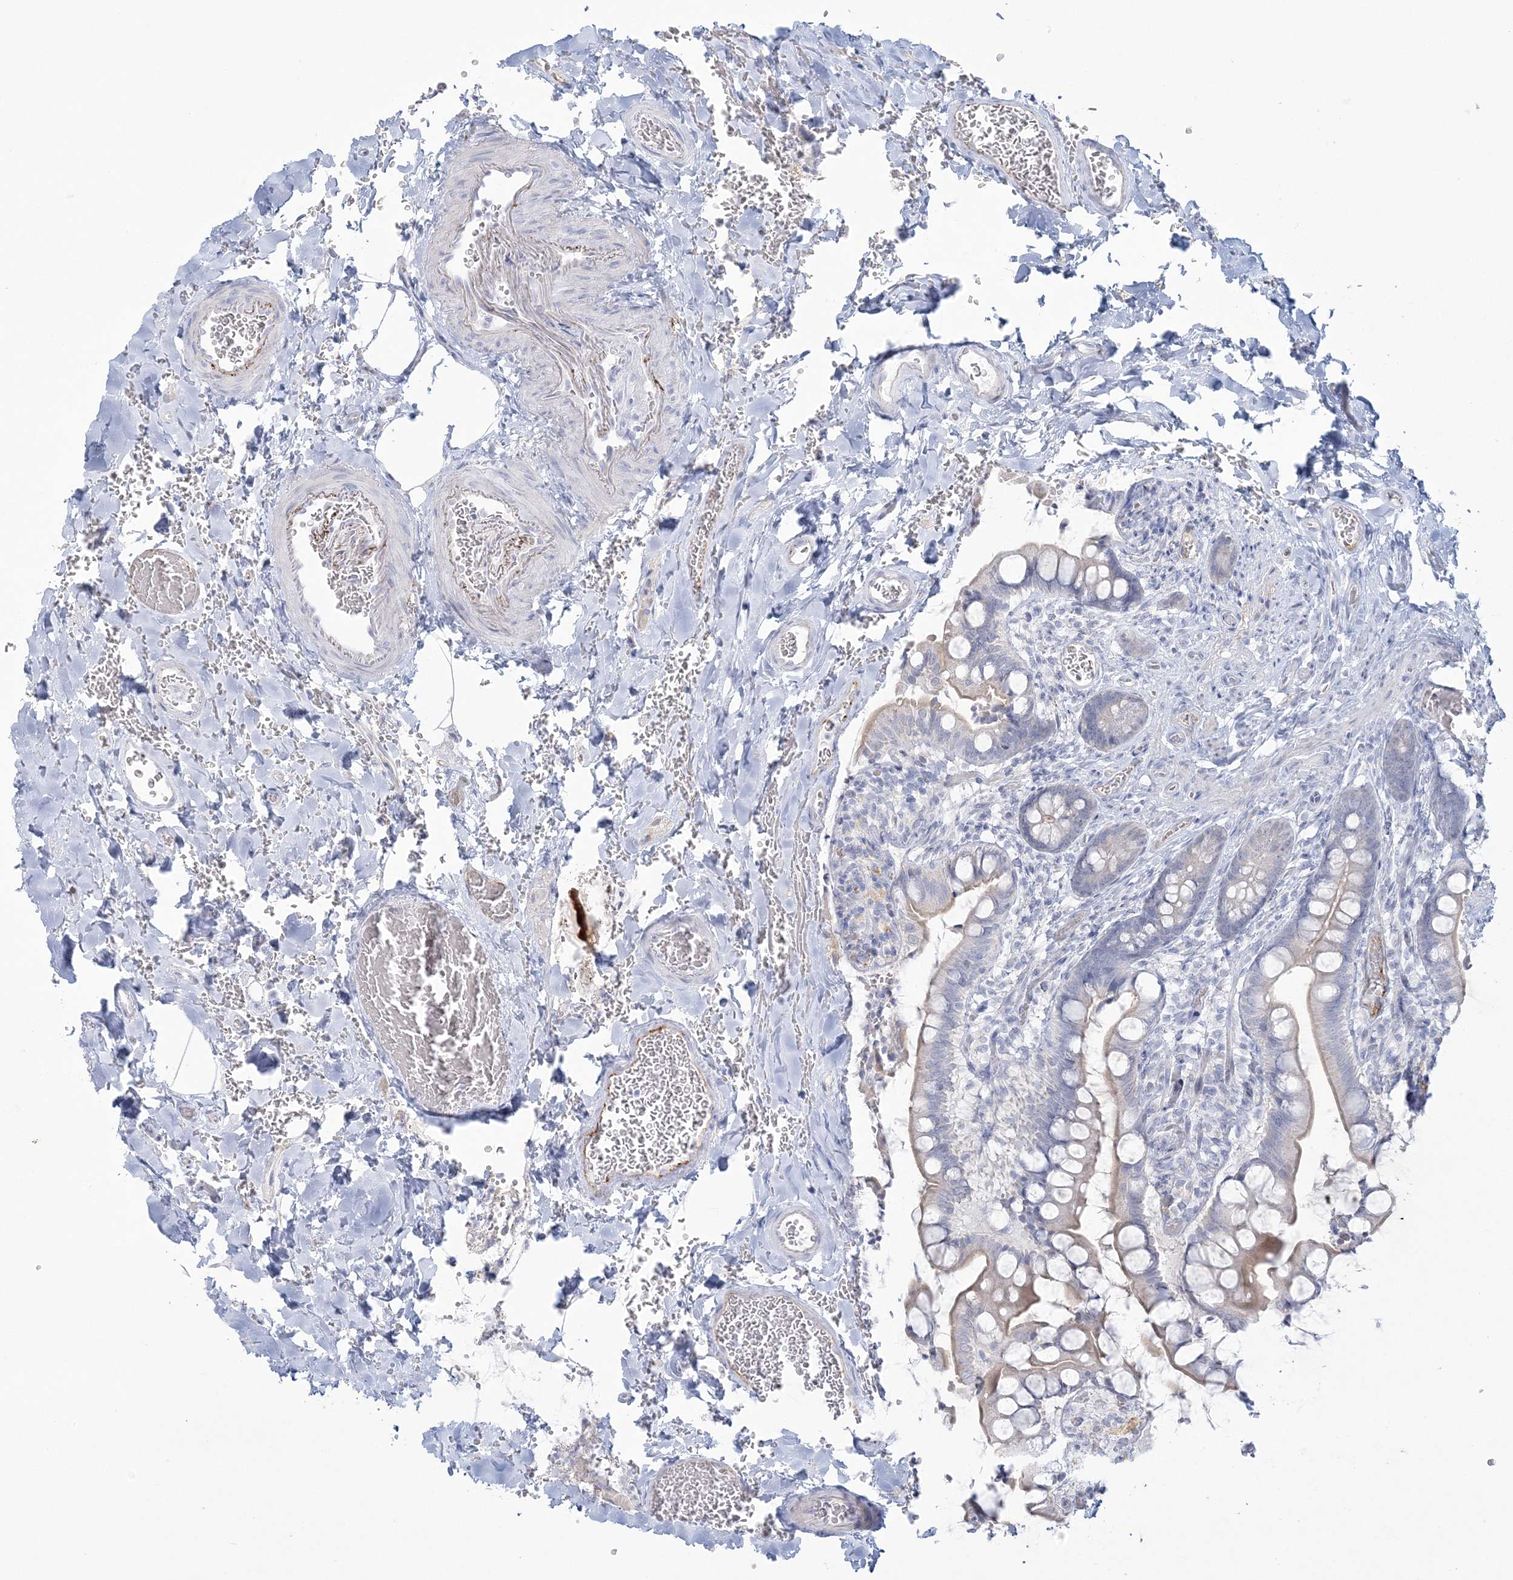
{"staining": {"intensity": "weak", "quantity": "25%-75%", "location": "cytoplasmic/membranous"}, "tissue": "small intestine", "cell_type": "Glandular cells", "image_type": "normal", "snomed": [{"axis": "morphology", "description": "Normal tissue, NOS"}, {"axis": "topography", "description": "Small intestine"}], "caption": "This histopathology image shows IHC staining of normal human small intestine, with low weak cytoplasmic/membranous staining in about 25%-75% of glandular cells.", "gene": "ENSG00000288637", "patient": {"sex": "male", "age": 52}}